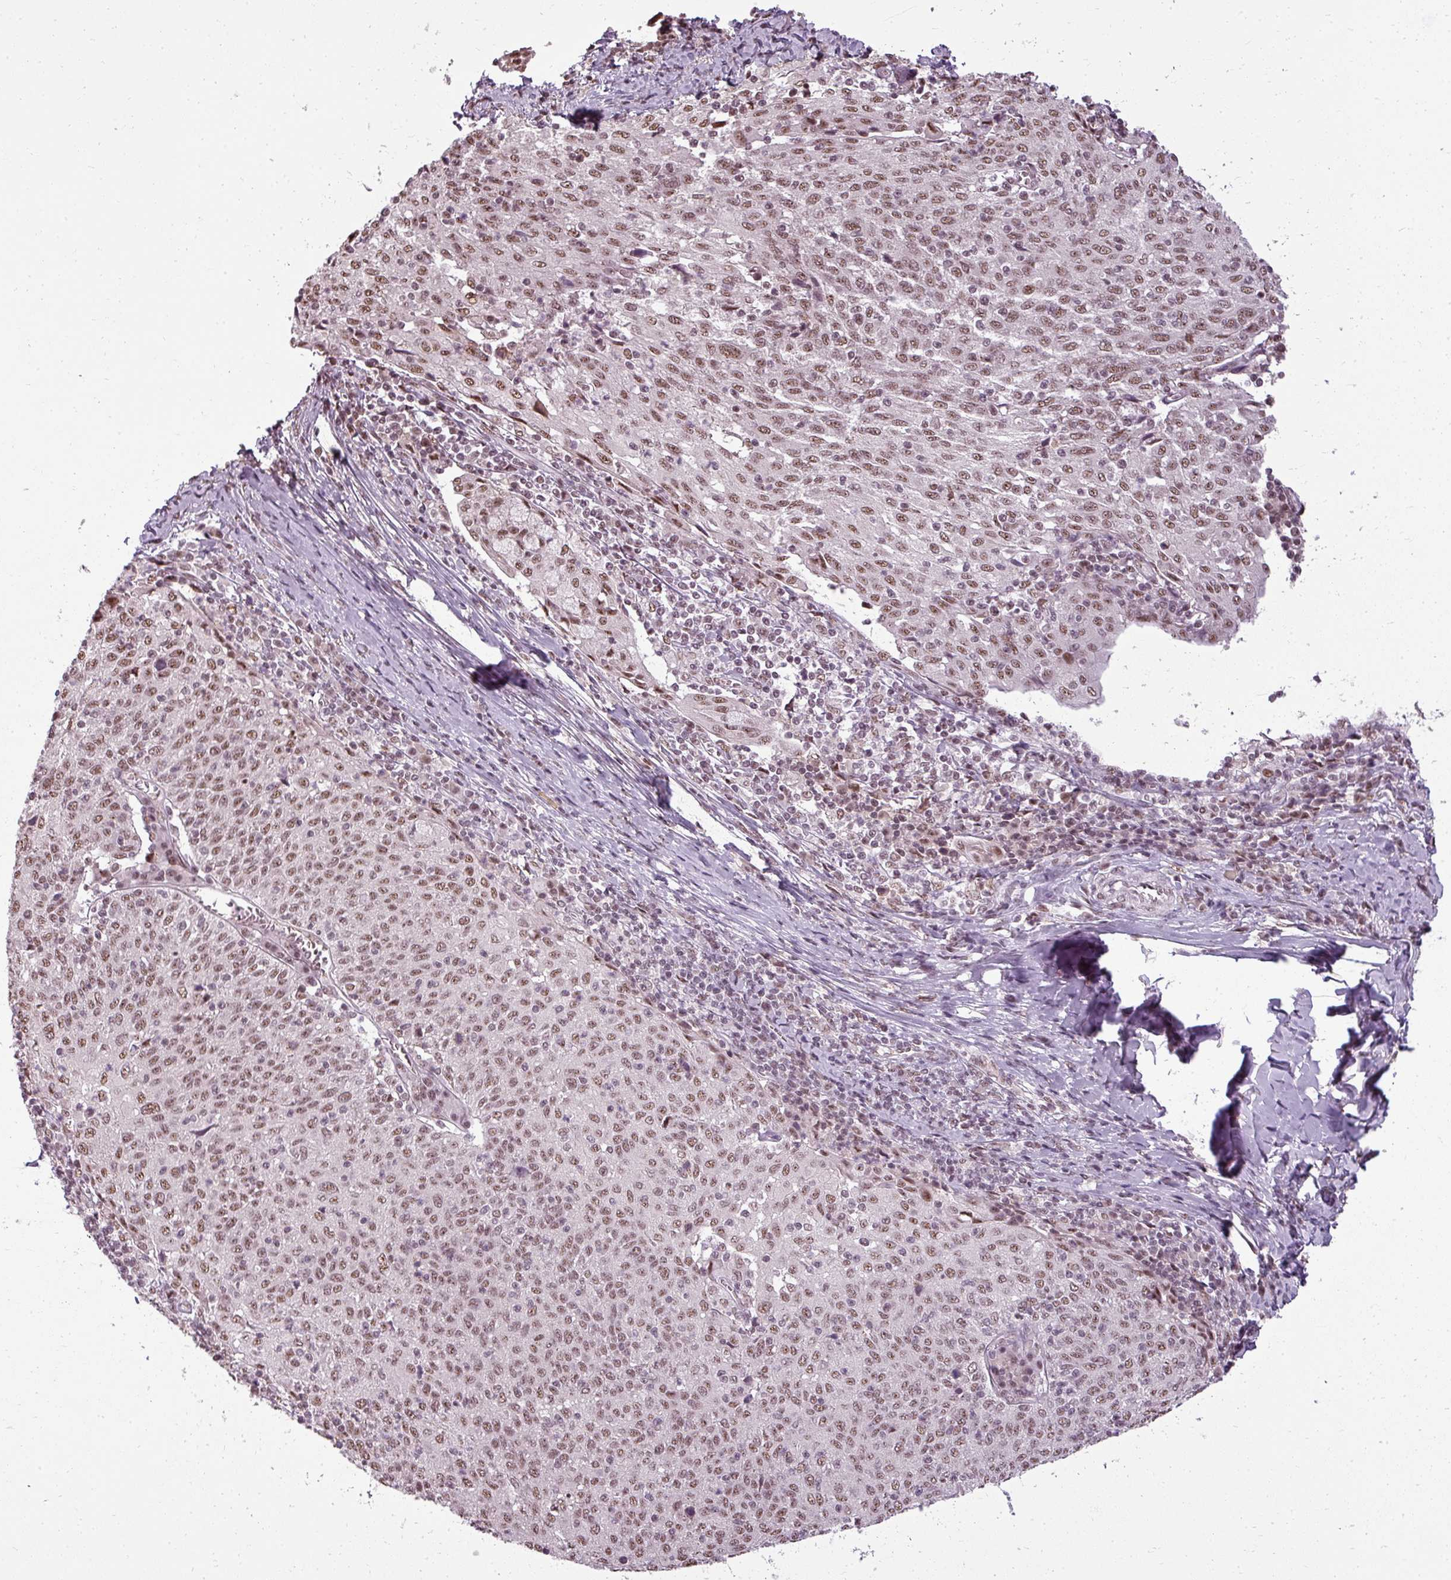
{"staining": {"intensity": "moderate", "quantity": ">75%", "location": "nuclear"}, "tissue": "cervical cancer", "cell_type": "Tumor cells", "image_type": "cancer", "snomed": [{"axis": "morphology", "description": "Squamous cell carcinoma, NOS"}, {"axis": "topography", "description": "Cervix"}], "caption": "DAB (3,3'-diaminobenzidine) immunohistochemical staining of squamous cell carcinoma (cervical) shows moderate nuclear protein positivity in approximately >75% of tumor cells. Nuclei are stained in blue.", "gene": "BCAS3", "patient": {"sex": "female", "age": 52}}